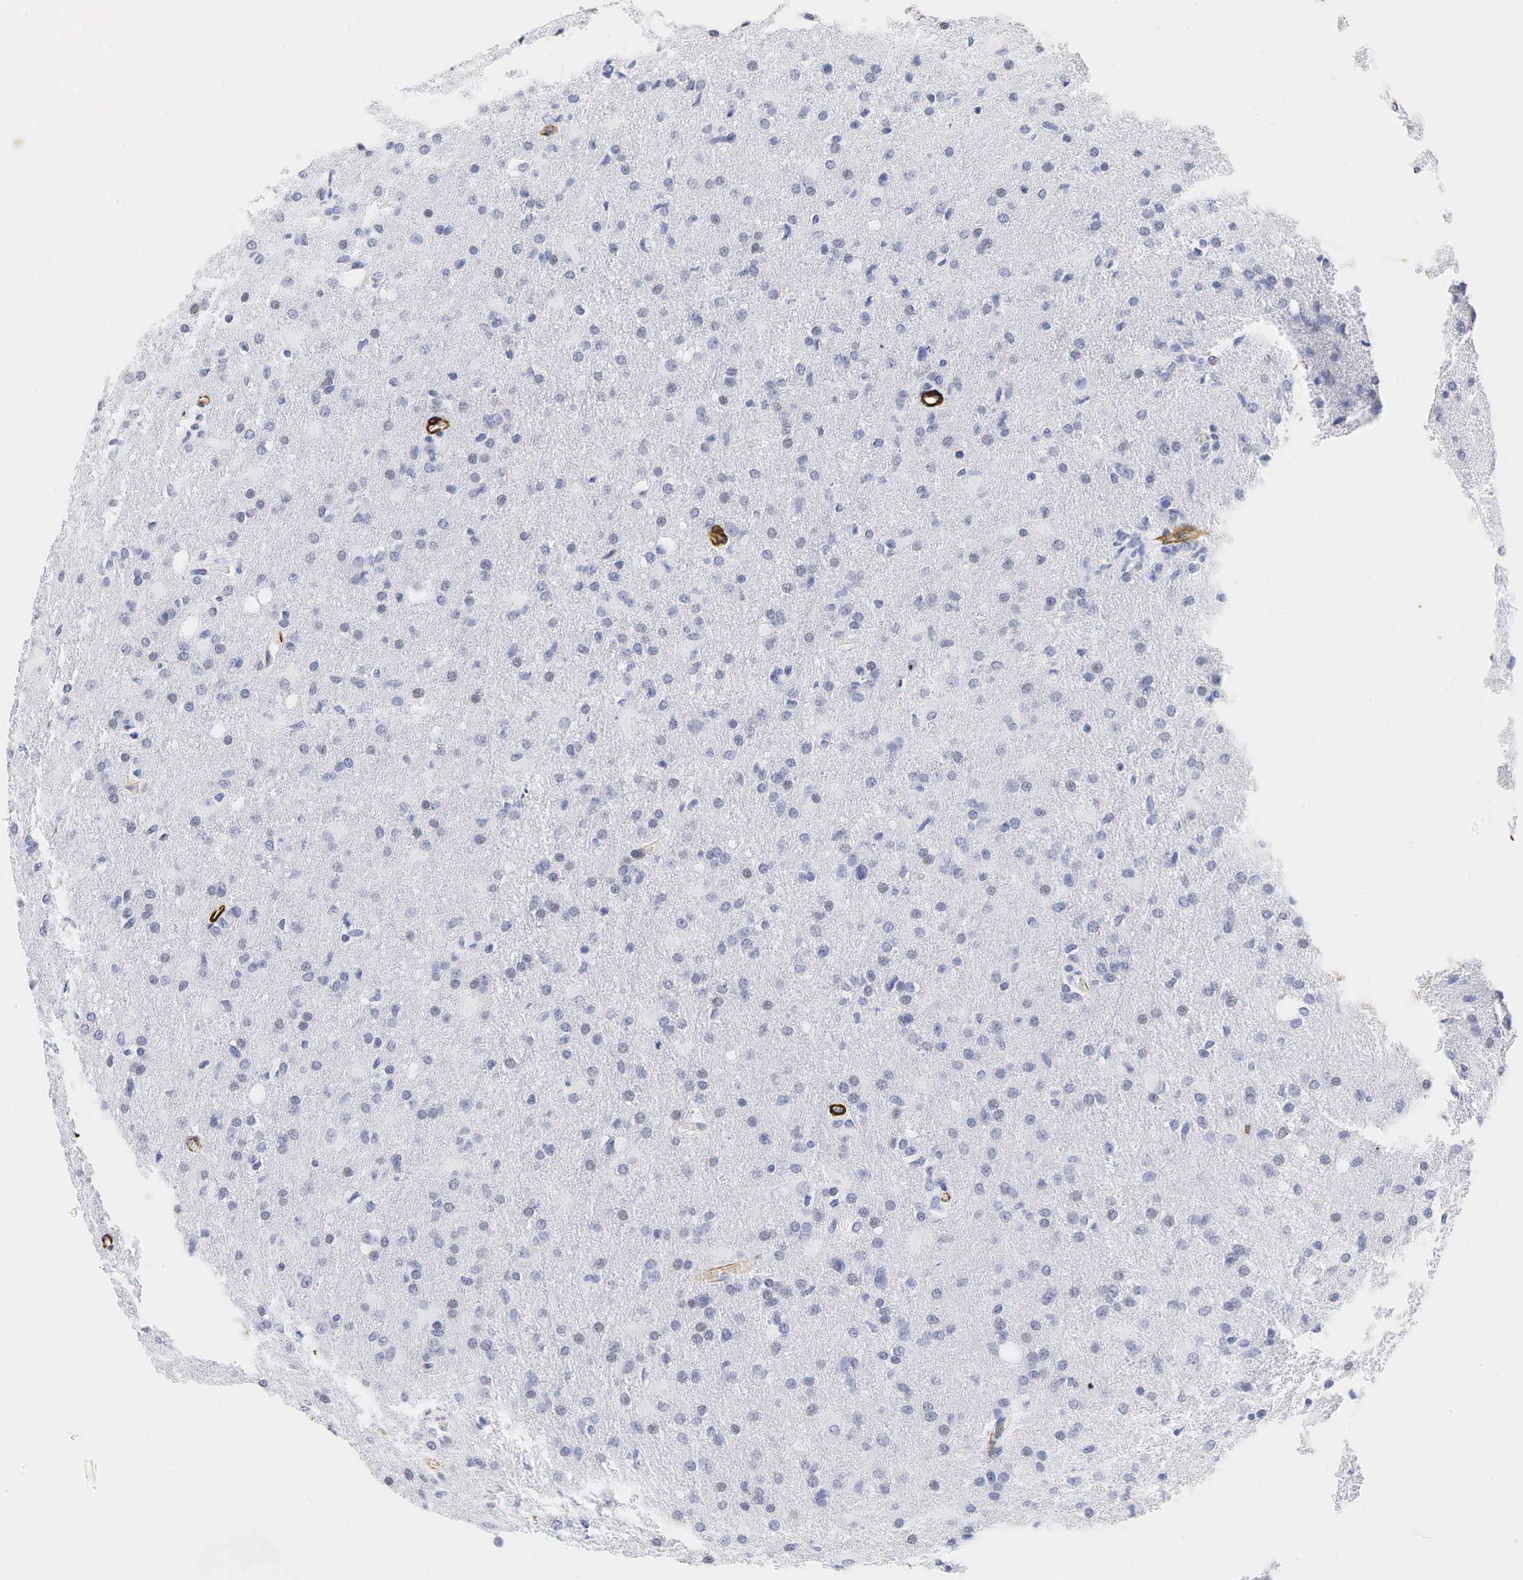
{"staining": {"intensity": "negative", "quantity": "none", "location": "none"}, "tissue": "glioma", "cell_type": "Tumor cells", "image_type": "cancer", "snomed": [{"axis": "morphology", "description": "Glioma, malignant, High grade"}, {"axis": "topography", "description": "Brain"}], "caption": "An image of glioma stained for a protein exhibits no brown staining in tumor cells.", "gene": "ACTA2", "patient": {"sex": "male", "age": 68}}